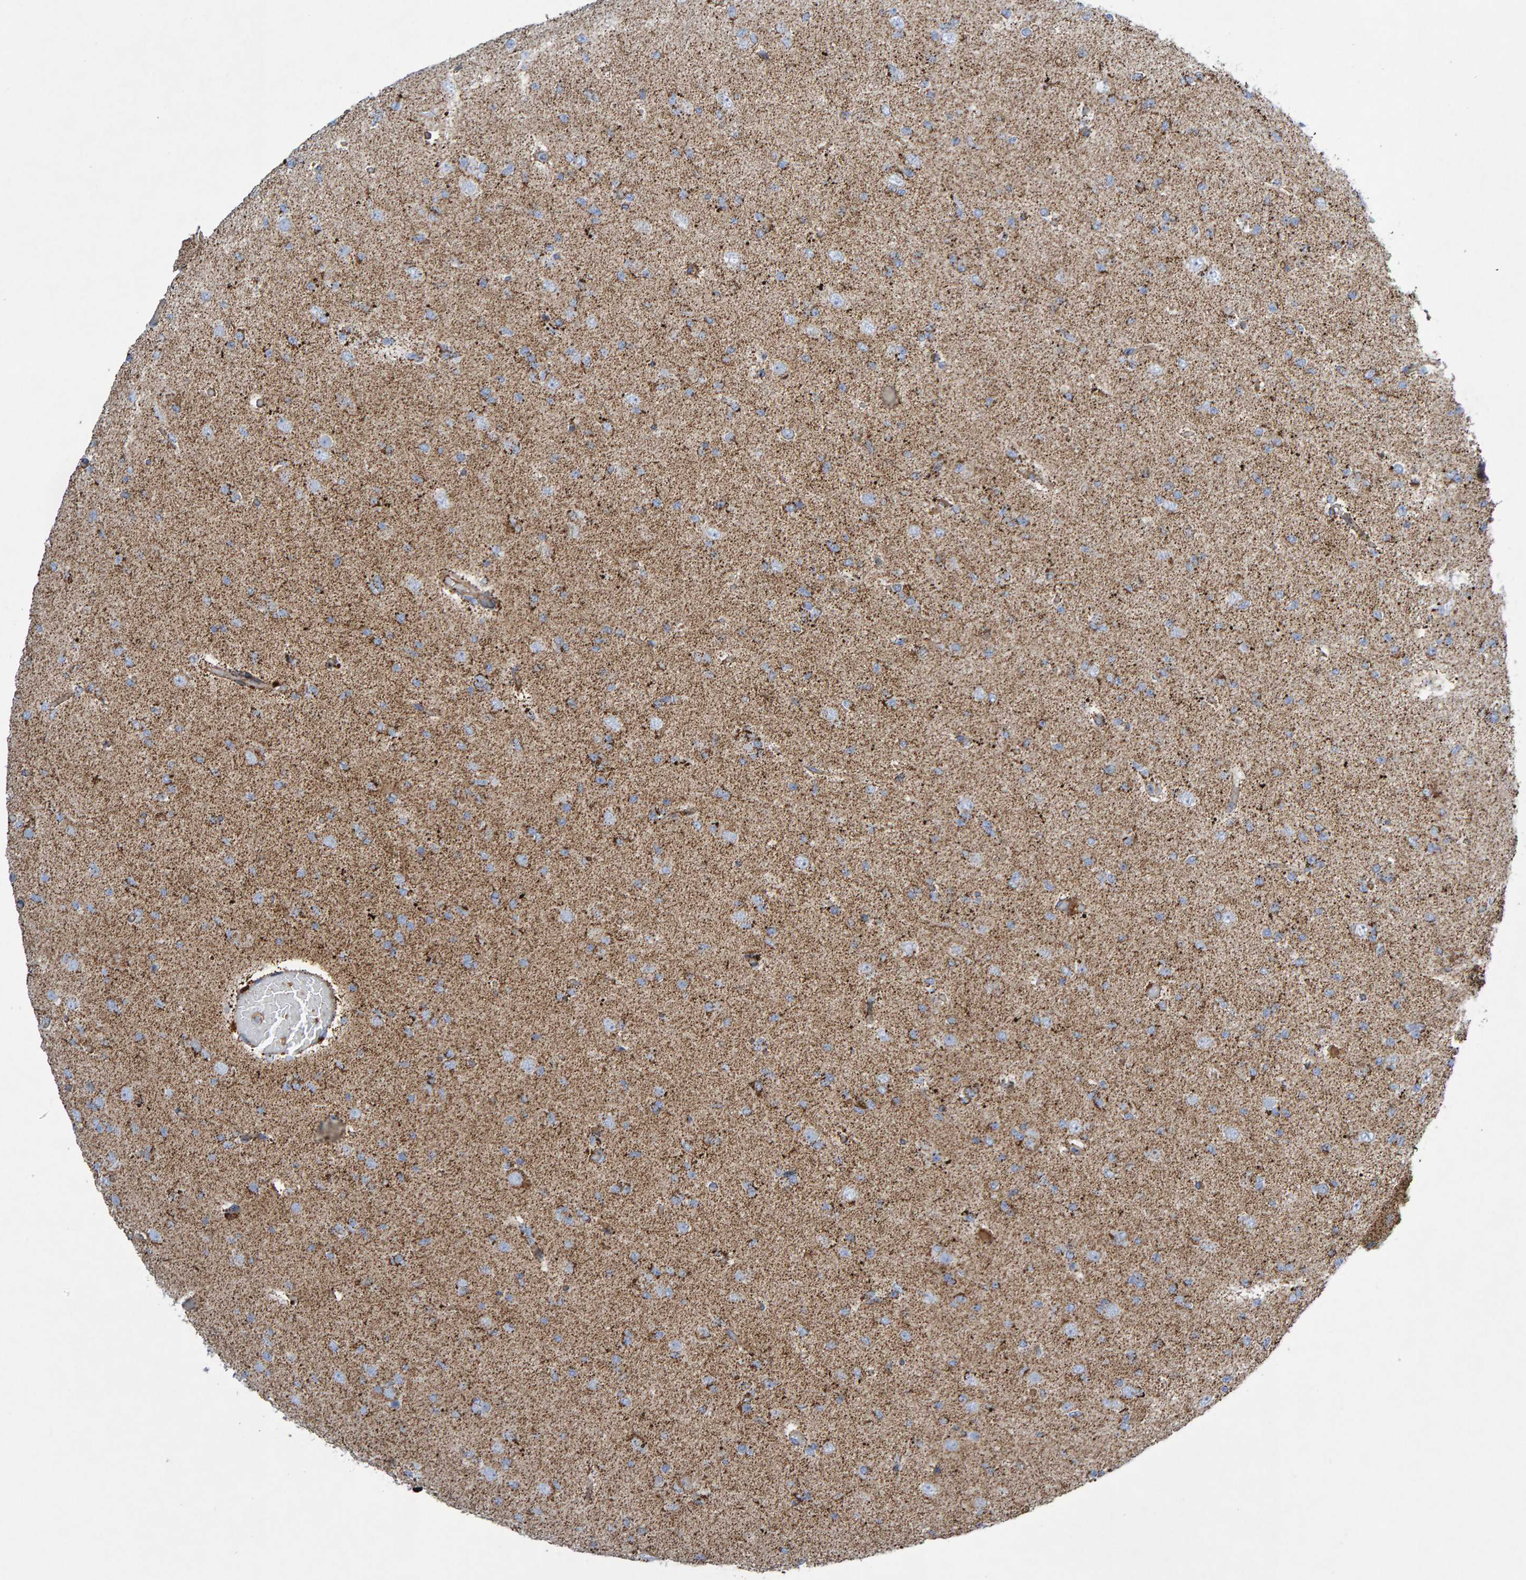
{"staining": {"intensity": "moderate", "quantity": "25%-75%", "location": "cytoplasmic/membranous"}, "tissue": "glioma", "cell_type": "Tumor cells", "image_type": "cancer", "snomed": [{"axis": "morphology", "description": "Glioma, malignant, Low grade"}, {"axis": "topography", "description": "Brain"}], "caption": "Malignant low-grade glioma tissue exhibits moderate cytoplasmic/membranous staining in about 25%-75% of tumor cells", "gene": "GGTA1", "patient": {"sex": "female", "age": 22}}